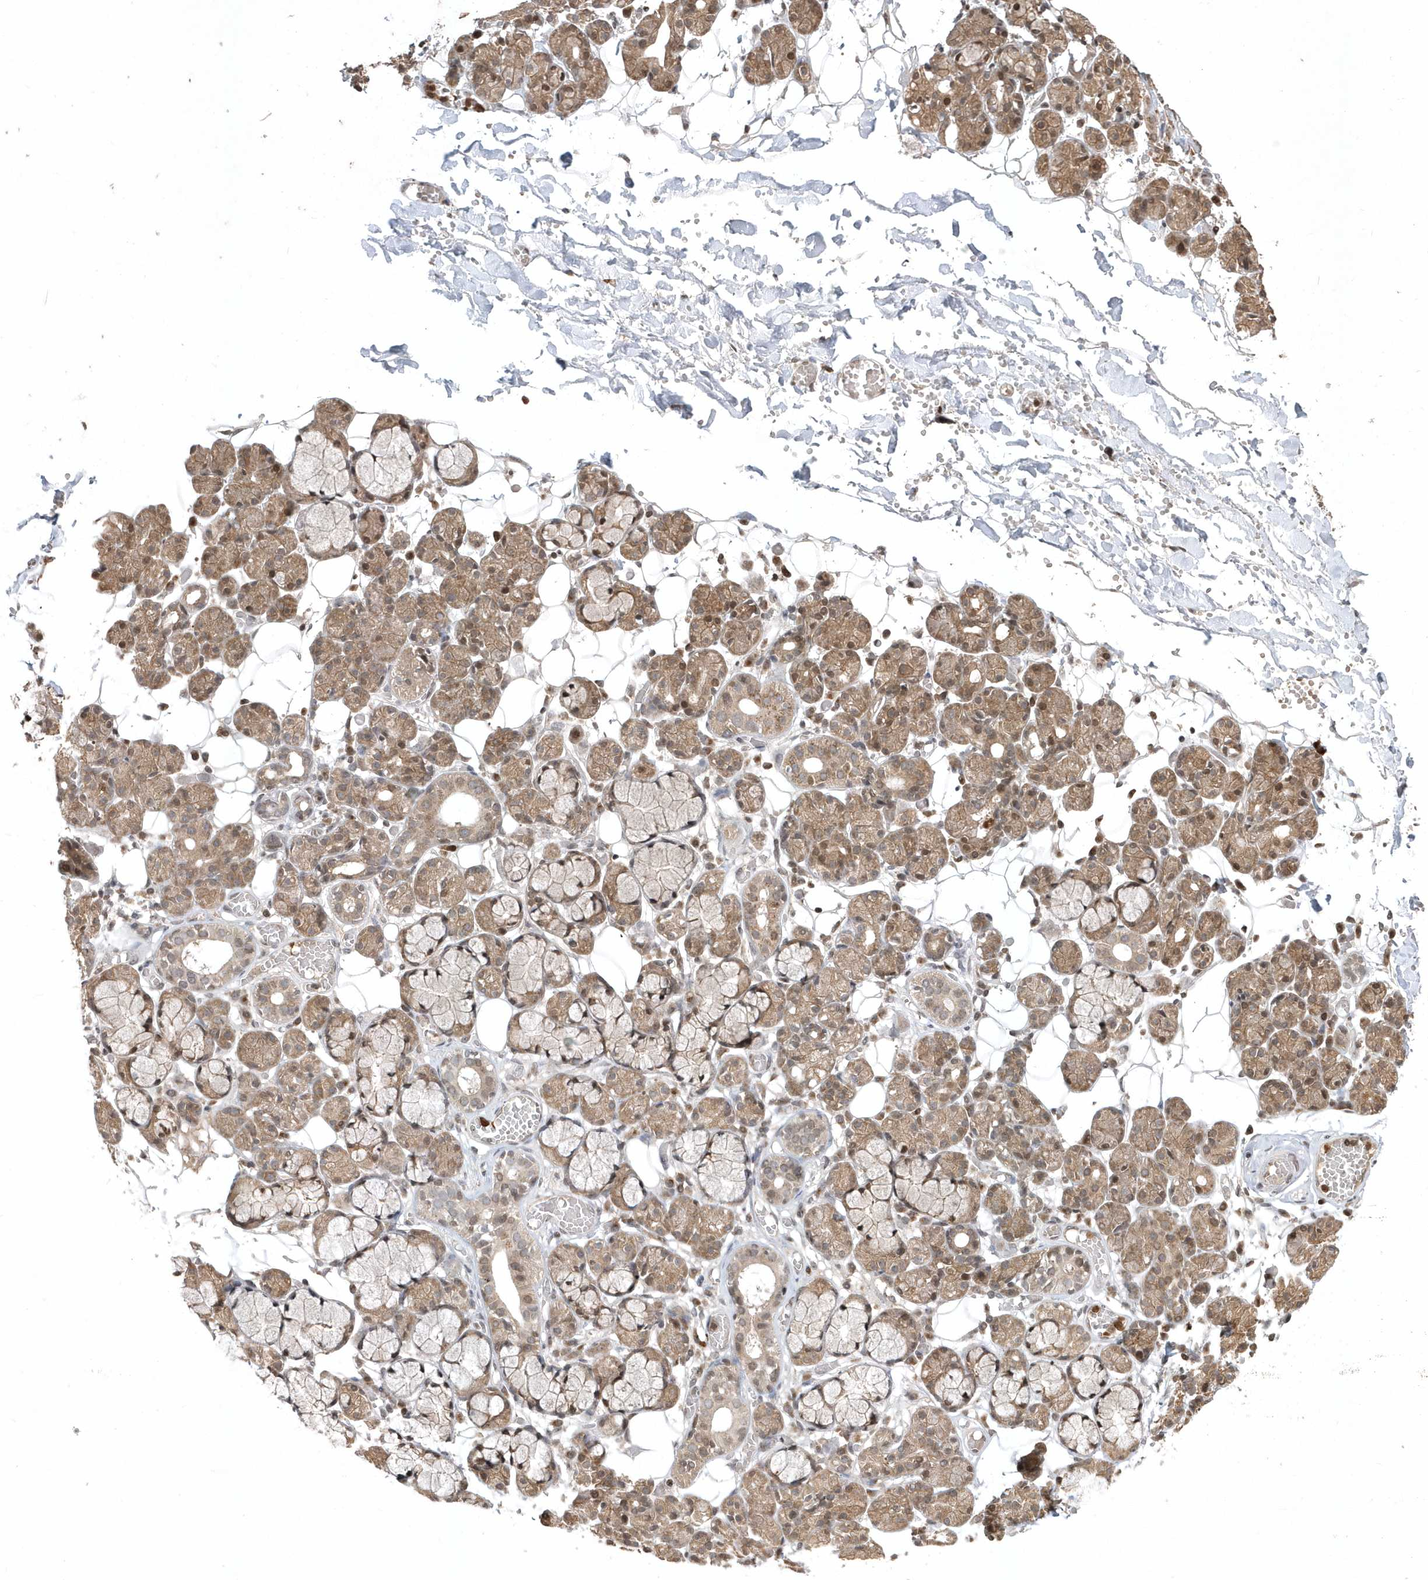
{"staining": {"intensity": "moderate", "quantity": "25%-75%", "location": "cytoplasmic/membranous"}, "tissue": "salivary gland", "cell_type": "Glandular cells", "image_type": "normal", "snomed": [{"axis": "morphology", "description": "Normal tissue, NOS"}, {"axis": "topography", "description": "Salivary gland"}], "caption": "A brown stain labels moderate cytoplasmic/membranous expression of a protein in glandular cells of benign human salivary gland. (Brightfield microscopy of DAB IHC at high magnification).", "gene": "EIF2B1", "patient": {"sex": "male", "age": 63}}